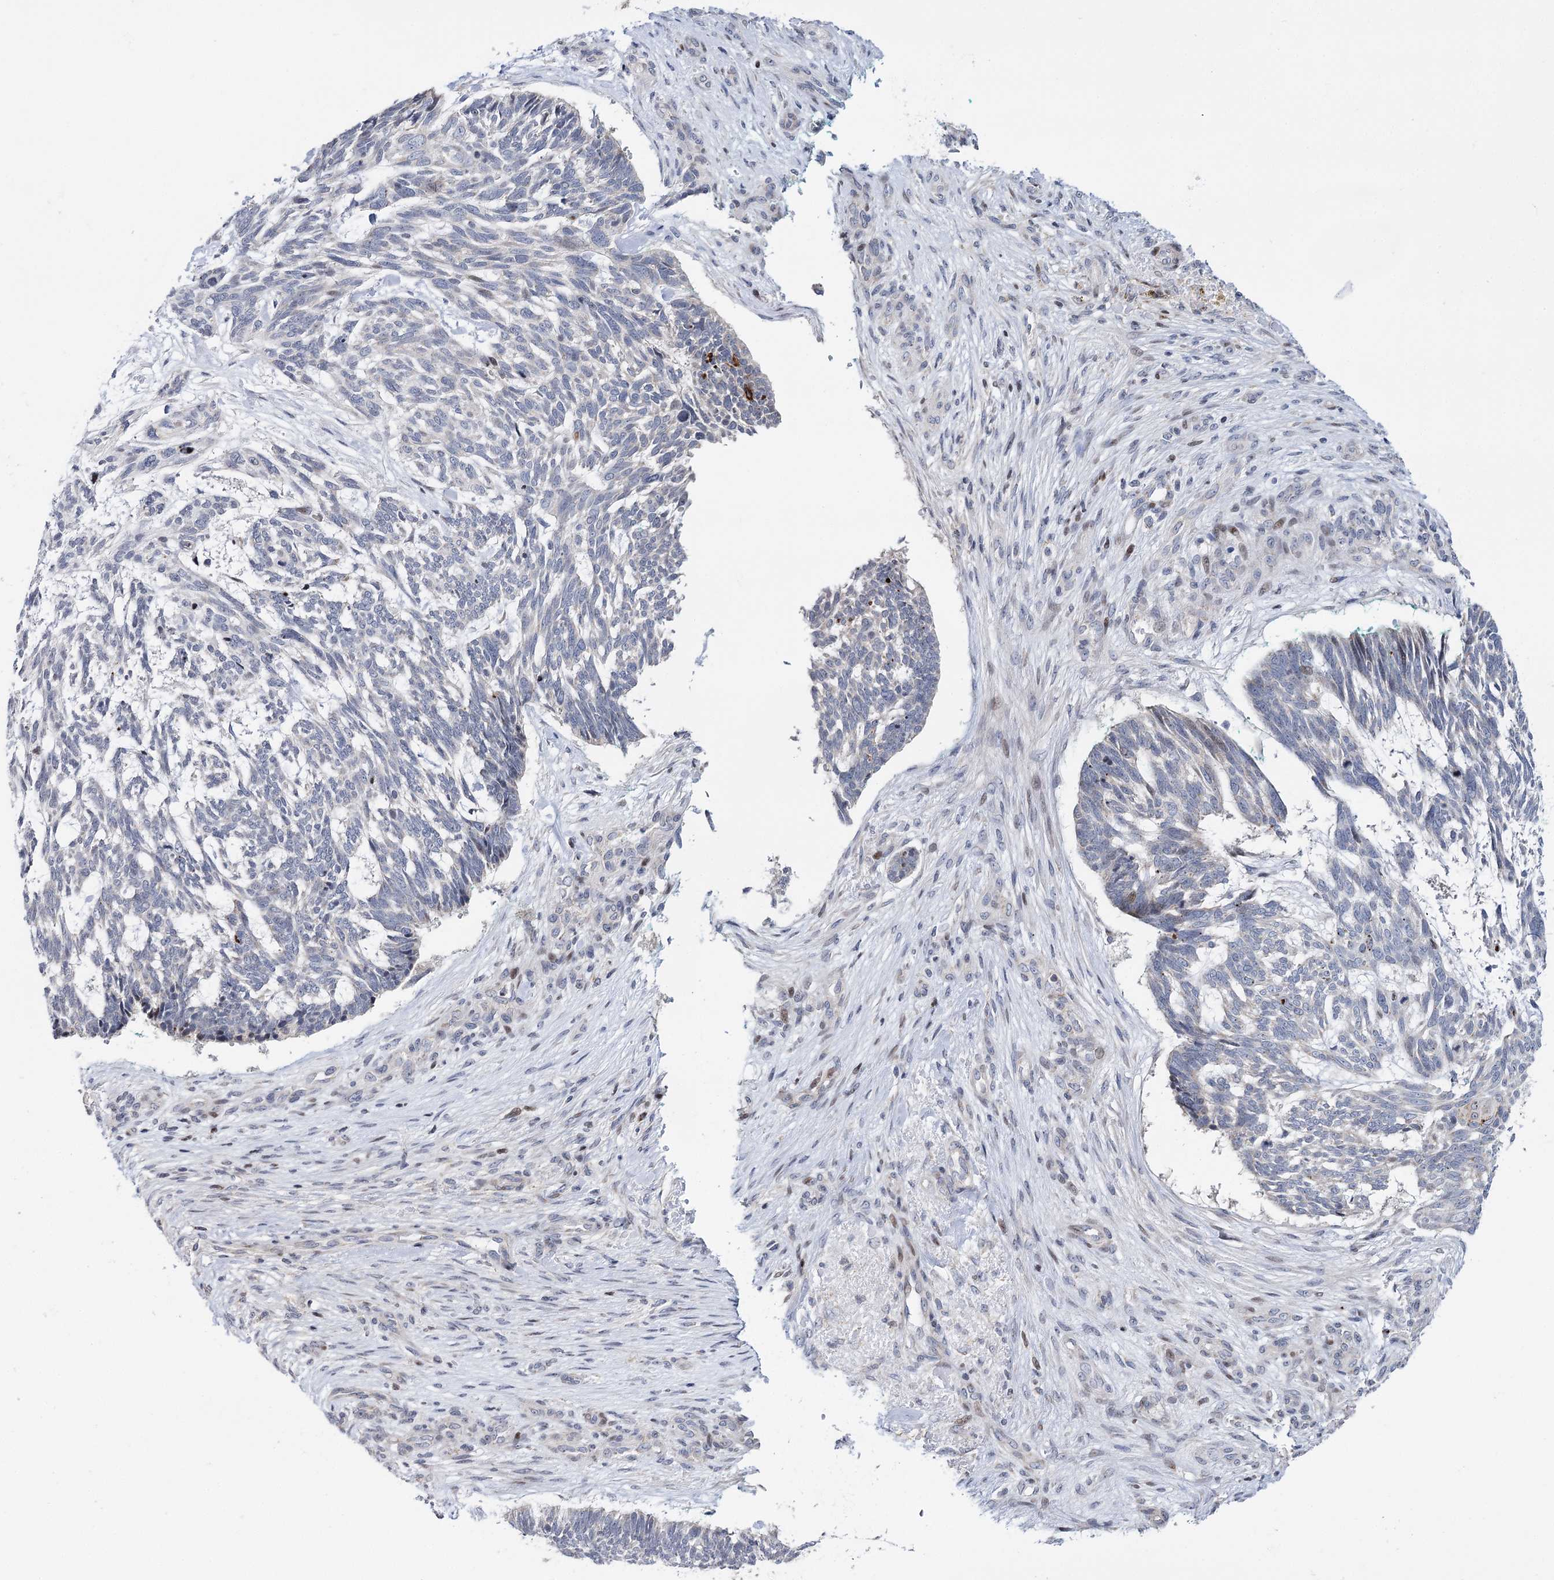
{"staining": {"intensity": "negative", "quantity": "none", "location": "none"}, "tissue": "skin cancer", "cell_type": "Tumor cells", "image_type": "cancer", "snomed": [{"axis": "morphology", "description": "Basal cell carcinoma"}, {"axis": "topography", "description": "Skin"}], "caption": "Immunohistochemical staining of human basal cell carcinoma (skin) exhibits no significant expression in tumor cells.", "gene": "PTGR1", "patient": {"sex": "male", "age": 88}}